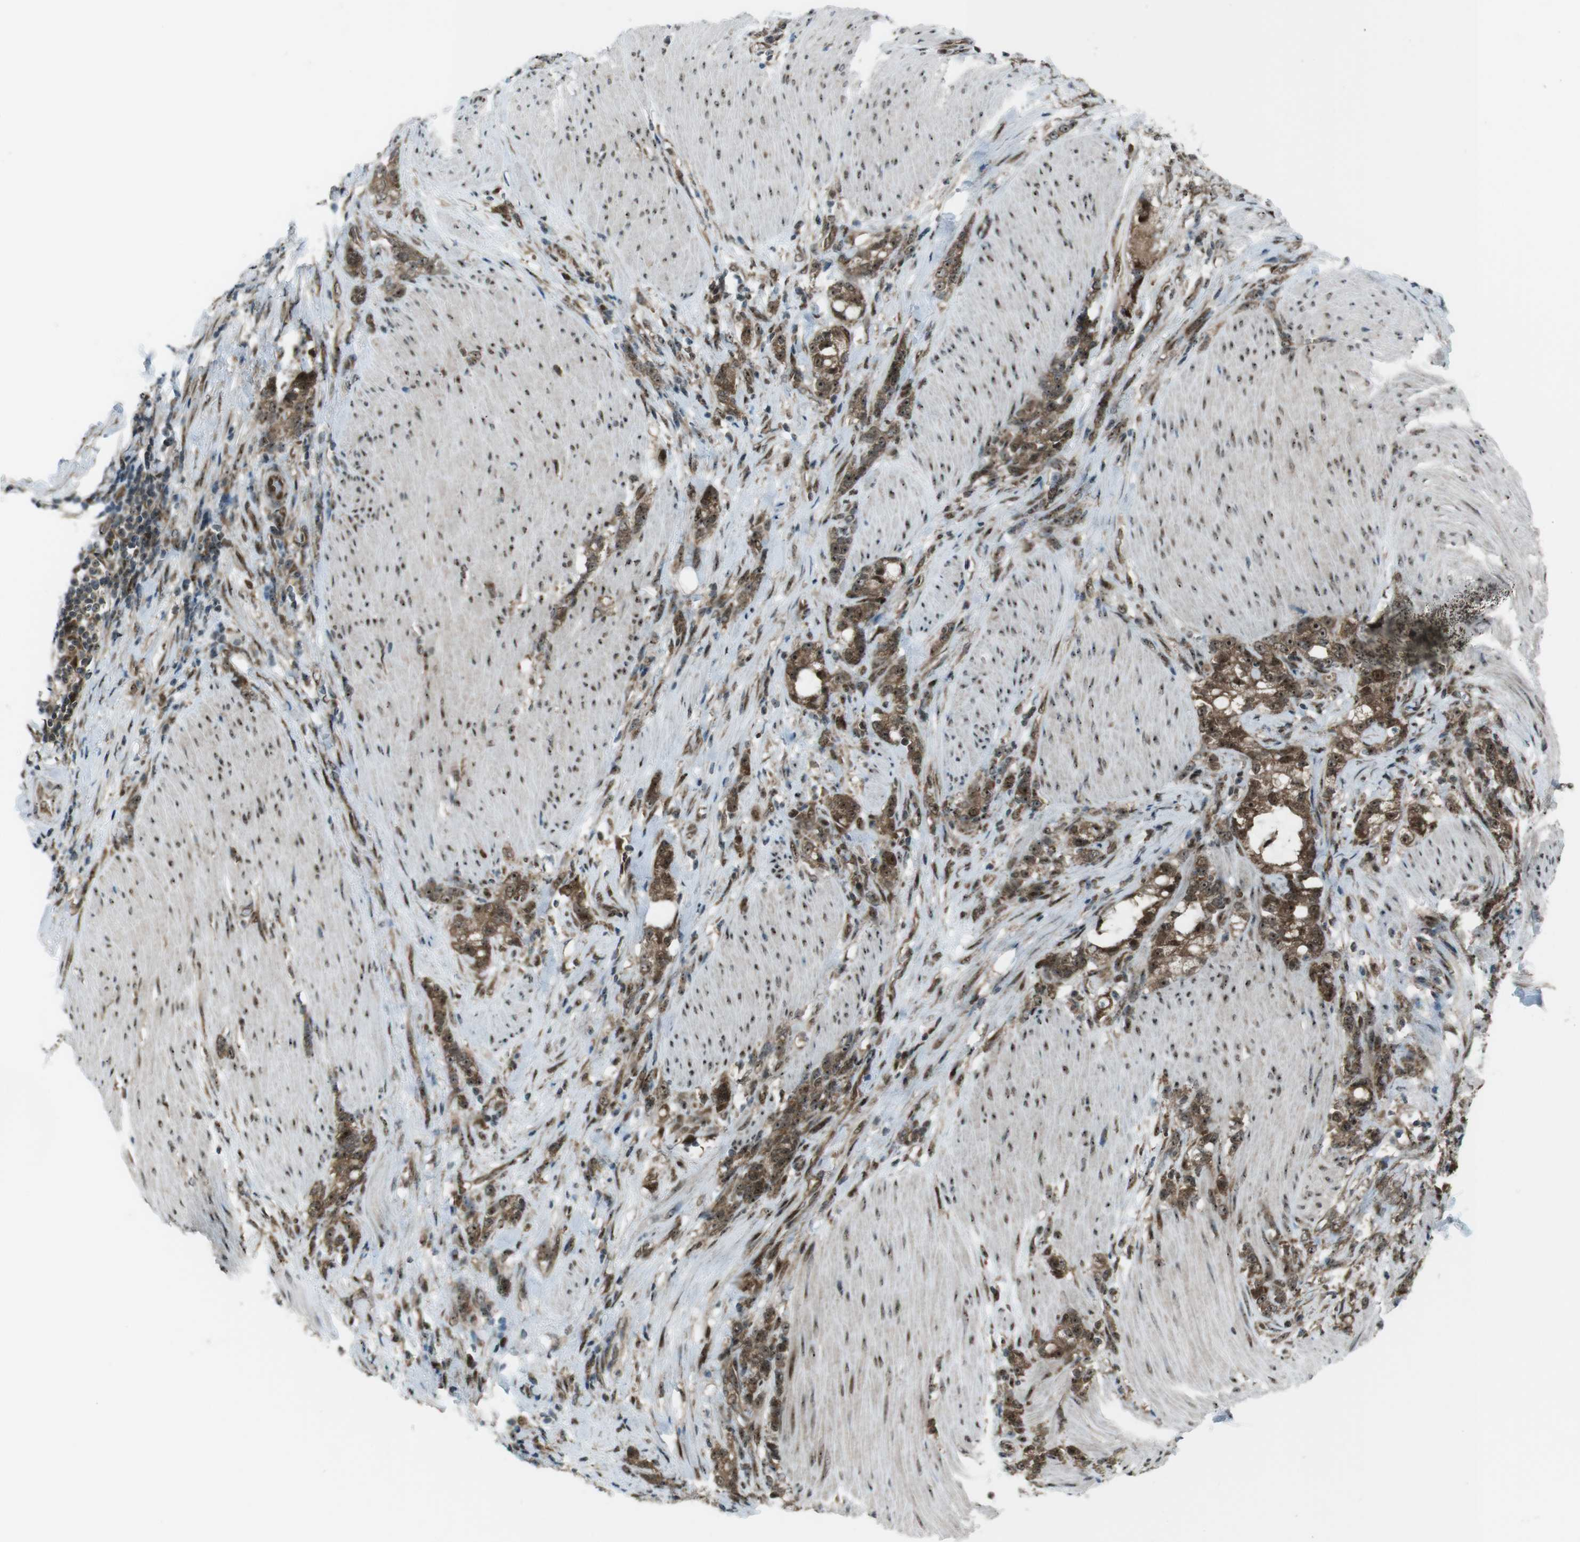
{"staining": {"intensity": "moderate", "quantity": ">75%", "location": "cytoplasmic/membranous,nuclear"}, "tissue": "stomach cancer", "cell_type": "Tumor cells", "image_type": "cancer", "snomed": [{"axis": "morphology", "description": "Adenocarcinoma, NOS"}, {"axis": "topography", "description": "Stomach, lower"}], "caption": "Stomach adenocarcinoma stained with a brown dye exhibits moderate cytoplasmic/membranous and nuclear positive expression in approximately >75% of tumor cells.", "gene": "CSNK1D", "patient": {"sex": "male", "age": 88}}